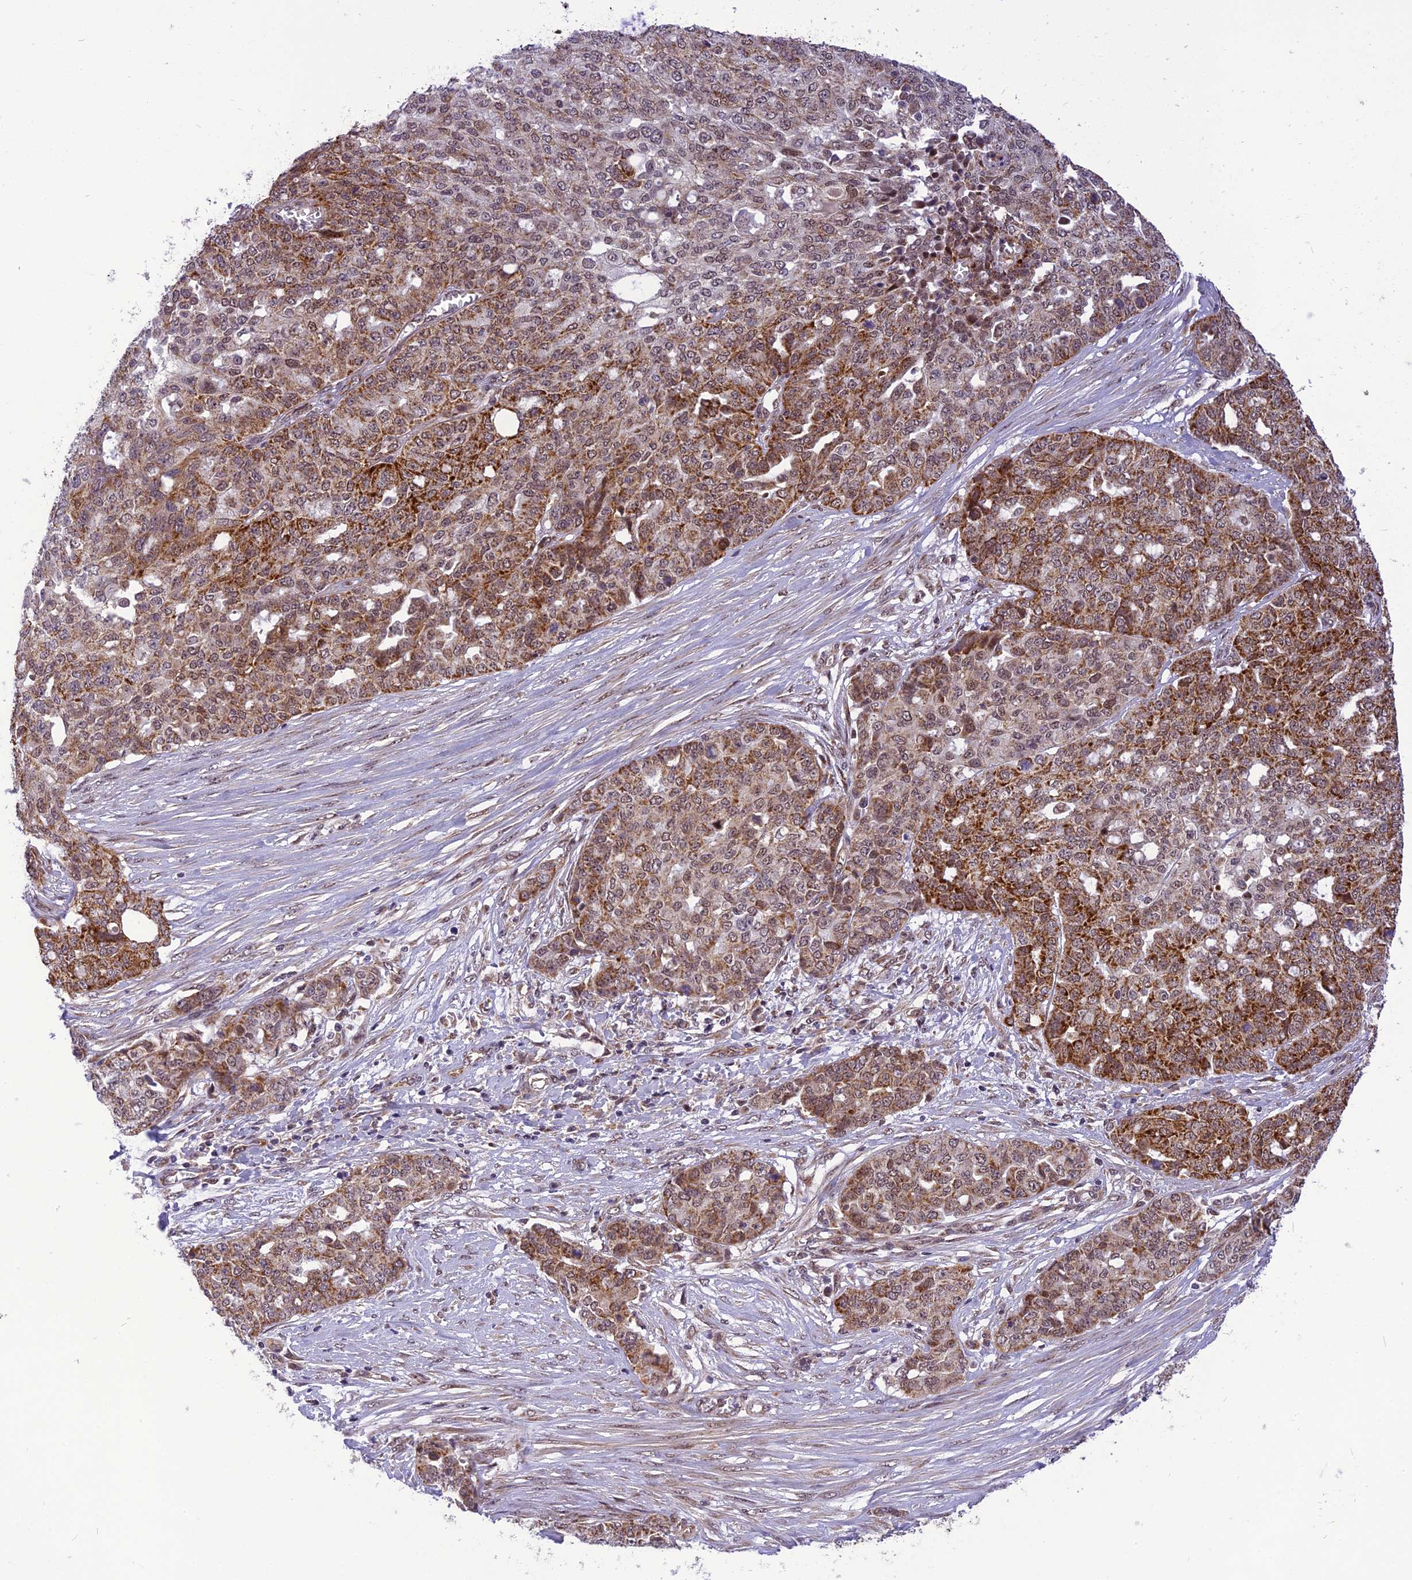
{"staining": {"intensity": "moderate", "quantity": "25%-75%", "location": "cytoplasmic/membranous,nuclear"}, "tissue": "ovarian cancer", "cell_type": "Tumor cells", "image_type": "cancer", "snomed": [{"axis": "morphology", "description": "Cystadenocarcinoma, serous, NOS"}, {"axis": "topography", "description": "Soft tissue"}, {"axis": "topography", "description": "Ovary"}], "caption": "An image of ovarian serous cystadenocarcinoma stained for a protein demonstrates moderate cytoplasmic/membranous and nuclear brown staining in tumor cells.", "gene": "CMC1", "patient": {"sex": "female", "age": 57}}